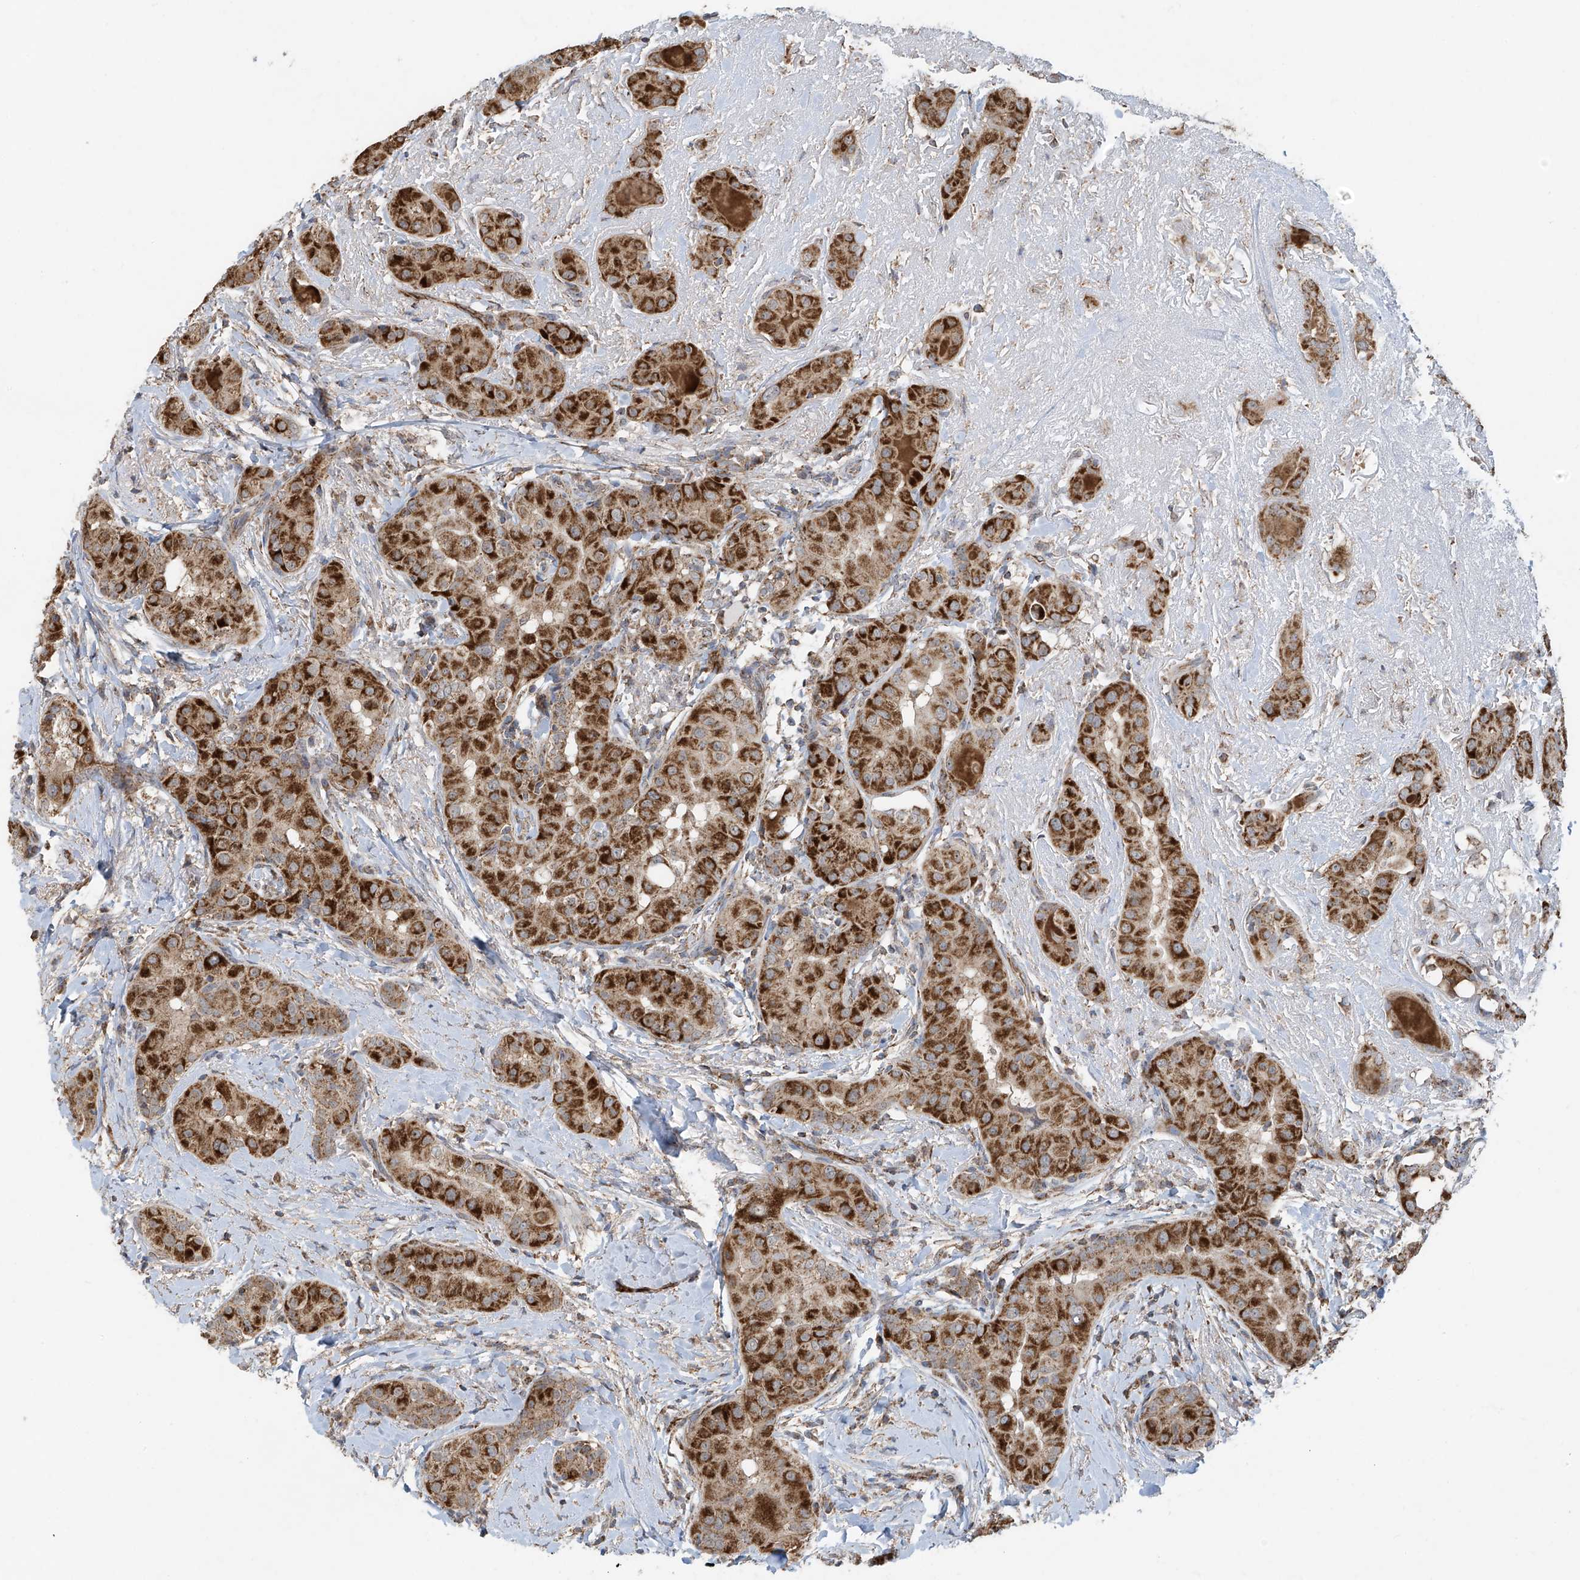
{"staining": {"intensity": "strong", "quantity": ">75%", "location": "cytoplasmic/membranous"}, "tissue": "thyroid cancer", "cell_type": "Tumor cells", "image_type": "cancer", "snomed": [{"axis": "morphology", "description": "Papillary adenocarcinoma, NOS"}, {"axis": "topography", "description": "Thyroid gland"}], "caption": "Human thyroid cancer (papillary adenocarcinoma) stained with a brown dye displays strong cytoplasmic/membranous positive positivity in about >75% of tumor cells.", "gene": "UQCC1", "patient": {"sex": "male", "age": 33}}